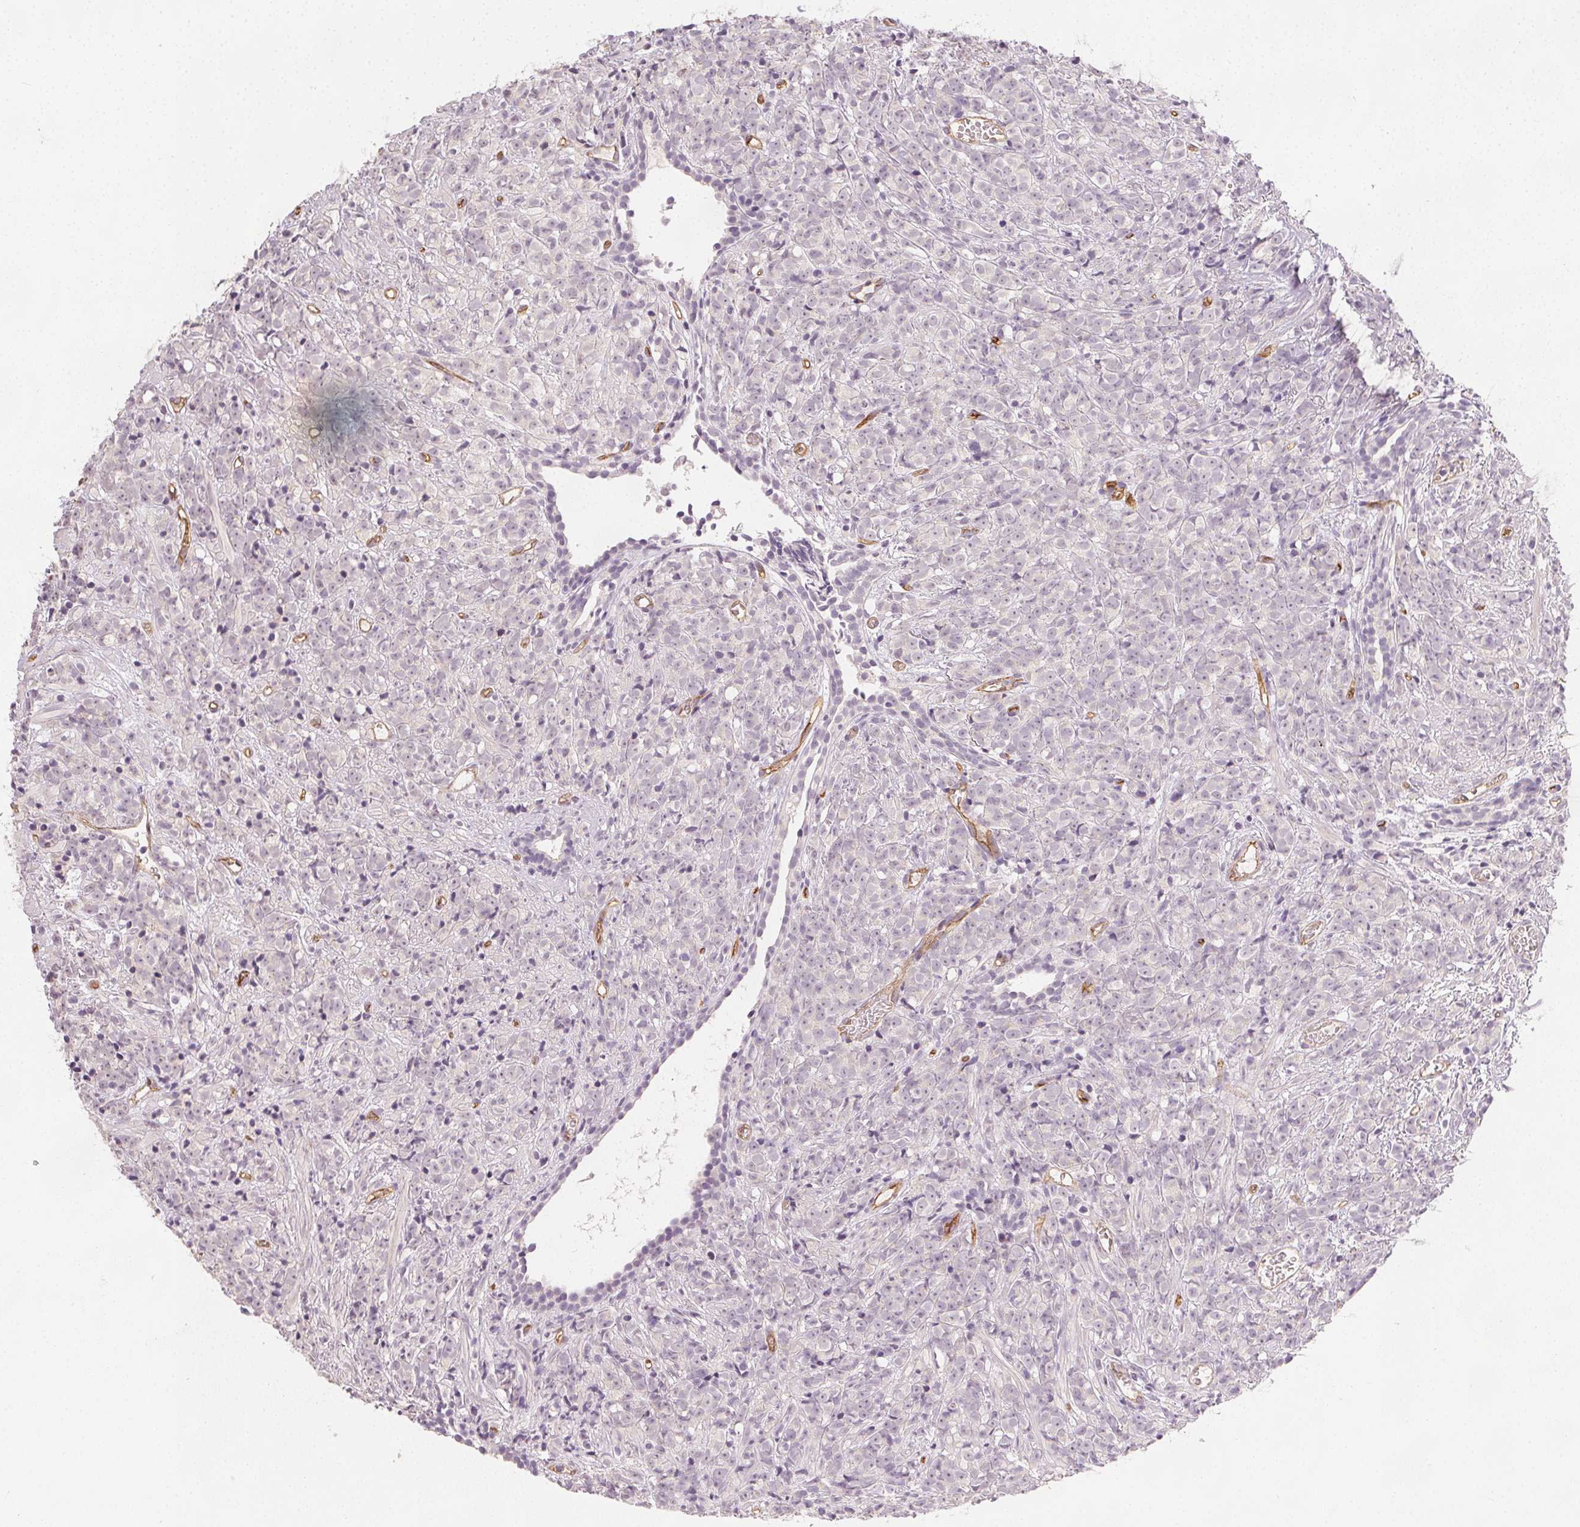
{"staining": {"intensity": "negative", "quantity": "none", "location": "none"}, "tissue": "prostate cancer", "cell_type": "Tumor cells", "image_type": "cancer", "snomed": [{"axis": "morphology", "description": "Adenocarcinoma, High grade"}, {"axis": "topography", "description": "Prostate"}], "caption": "High magnification brightfield microscopy of prostate high-grade adenocarcinoma stained with DAB (brown) and counterstained with hematoxylin (blue): tumor cells show no significant expression.", "gene": "PODXL", "patient": {"sex": "male", "age": 81}}